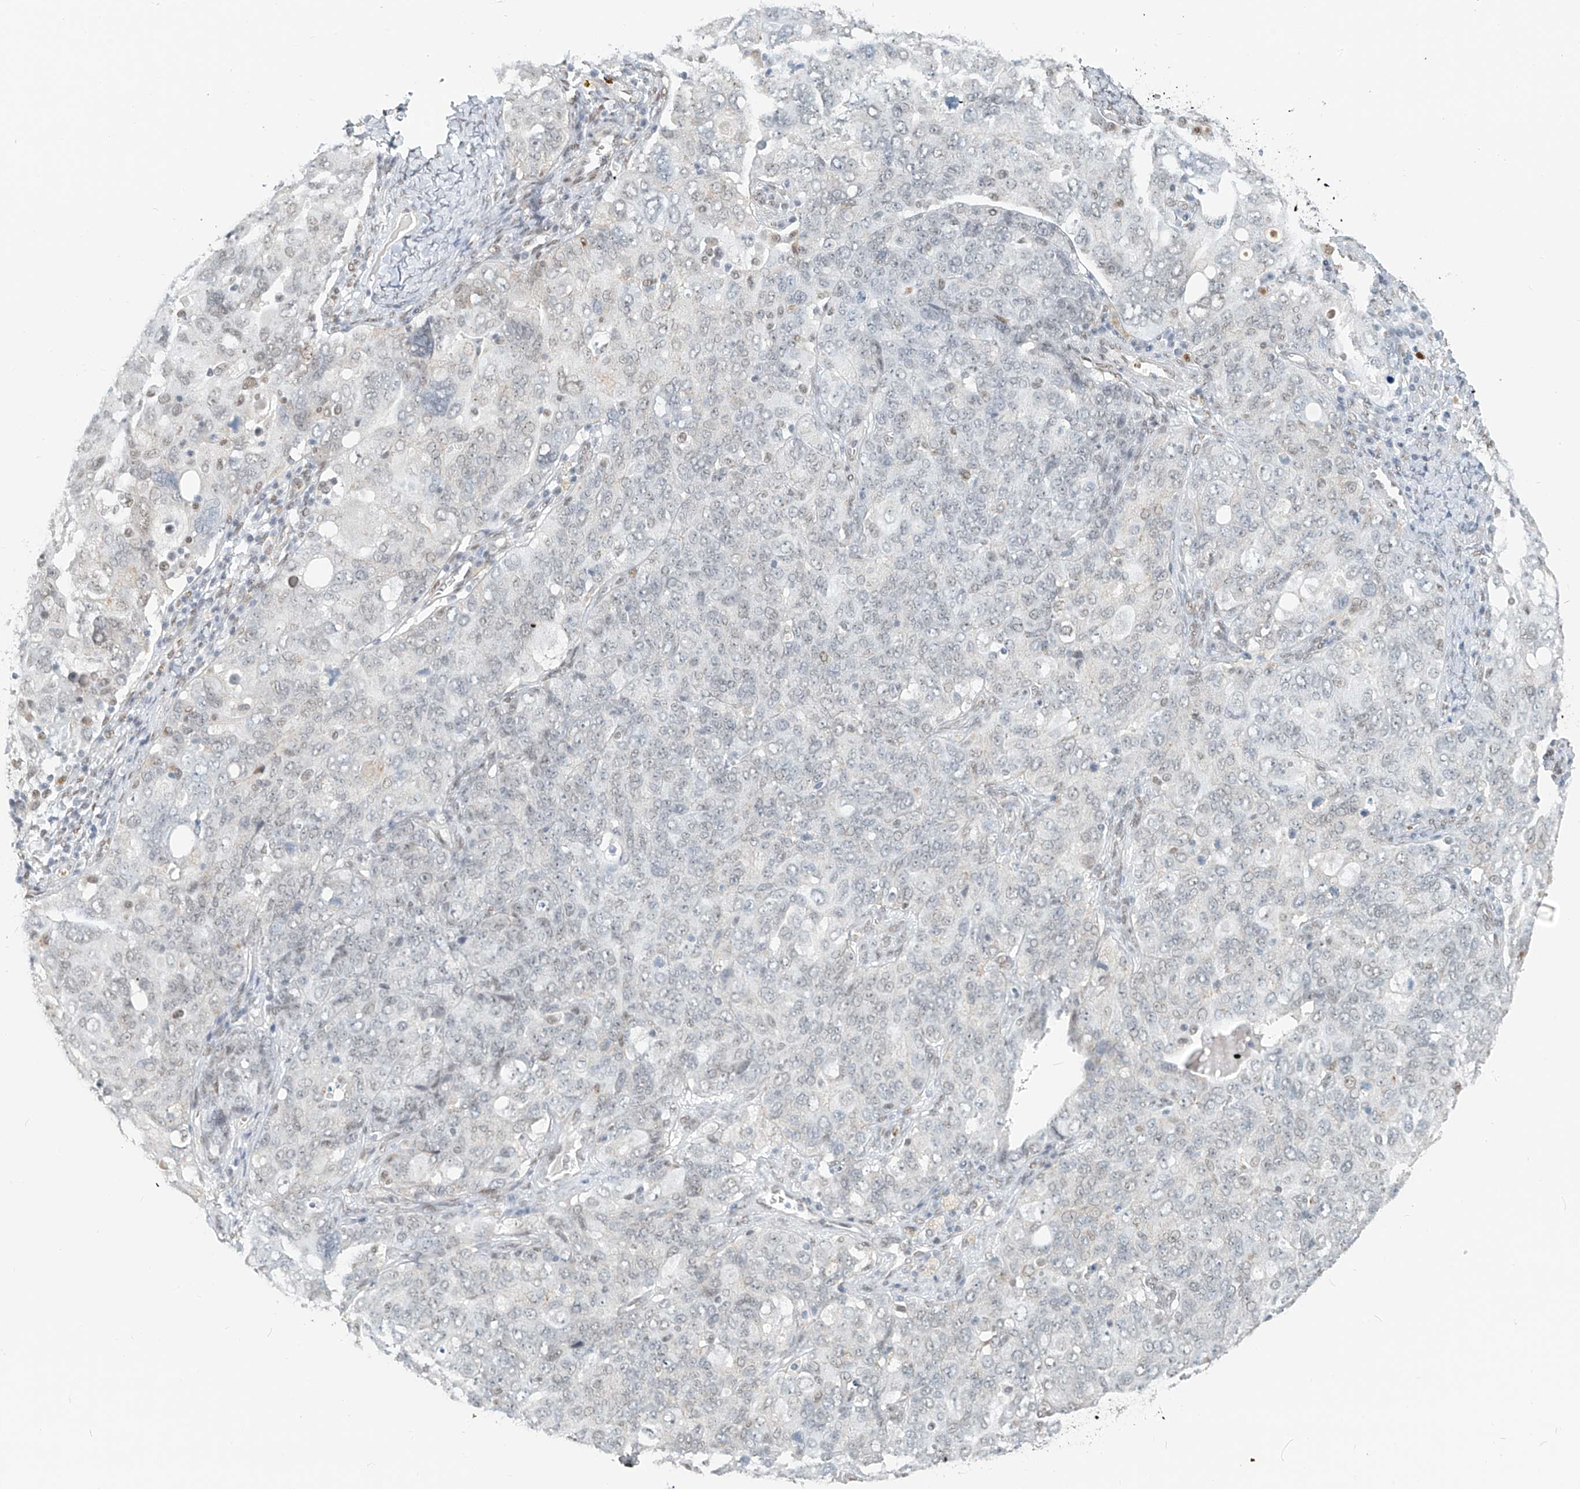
{"staining": {"intensity": "negative", "quantity": "none", "location": "none"}, "tissue": "ovarian cancer", "cell_type": "Tumor cells", "image_type": "cancer", "snomed": [{"axis": "morphology", "description": "Carcinoma, endometroid"}, {"axis": "topography", "description": "Ovary"}], "caption": "Immunohistochemical staining of human endometroid carcinoma (ovarian) demonstrates no significant staining in tumor cells.", "gene": "SASH1", "patient": {"sex": "female", "age": 62}}